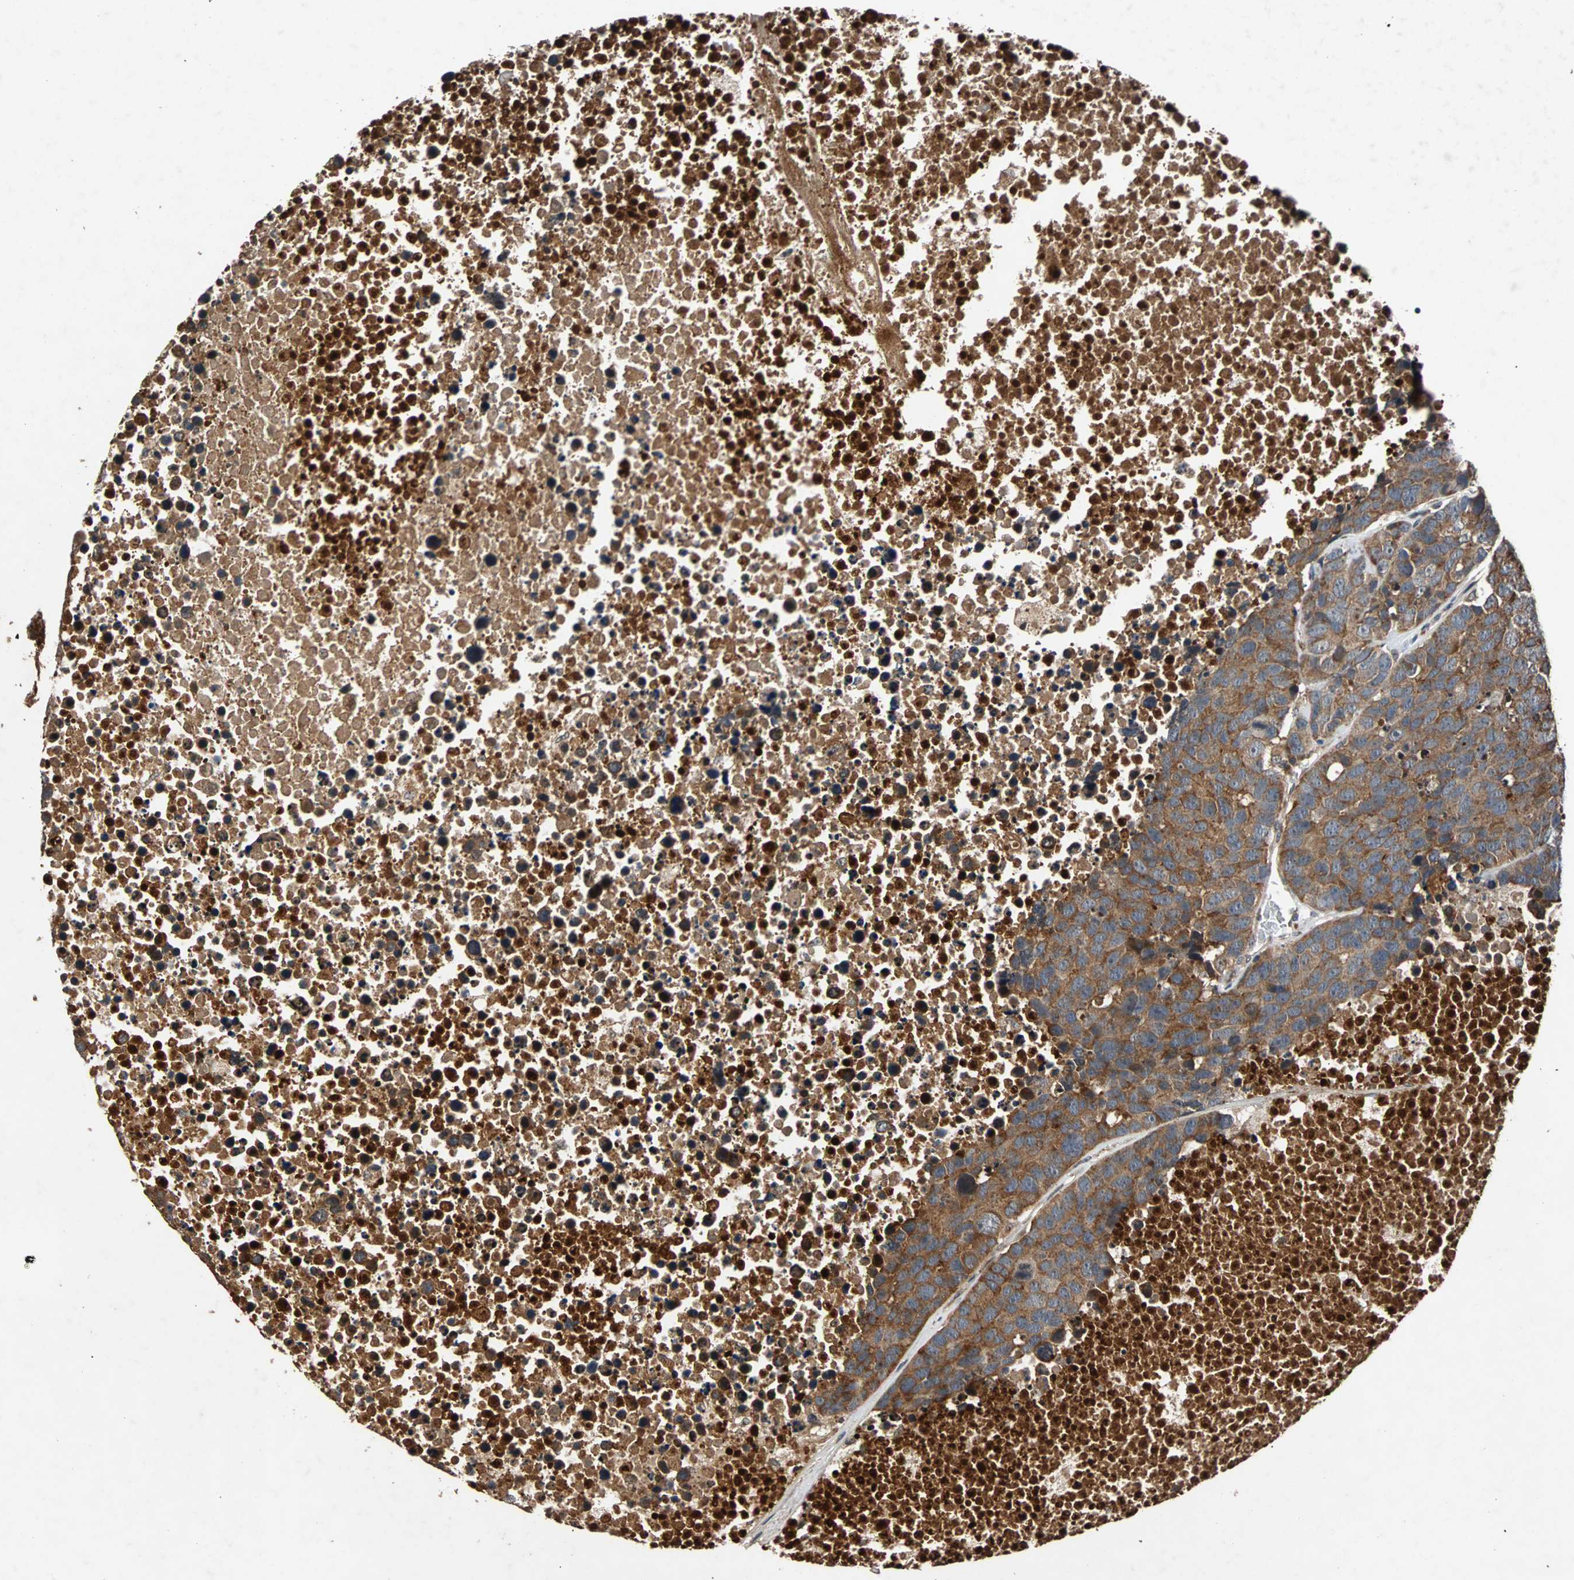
{"staining": {"intensity": "strong", "quantity": ">75%", "location": "cytoplasmic/membranous"}, "tissue": "carcinoid", "cell_type": "Tumor cells", "image_type": "cancer", "snomed": [{"axis": "morphology", "description": "Carcinoid, malignant, NOS"}, {"axis": "topography", "description": "Lung"}], "caption": "Protein expression analysis of carcinoid shows strong cytoplasmic/membranous staining in about >75% of tumor cells.", "gene": "USP31", "patient": {"sex": "male", "age": 60}}